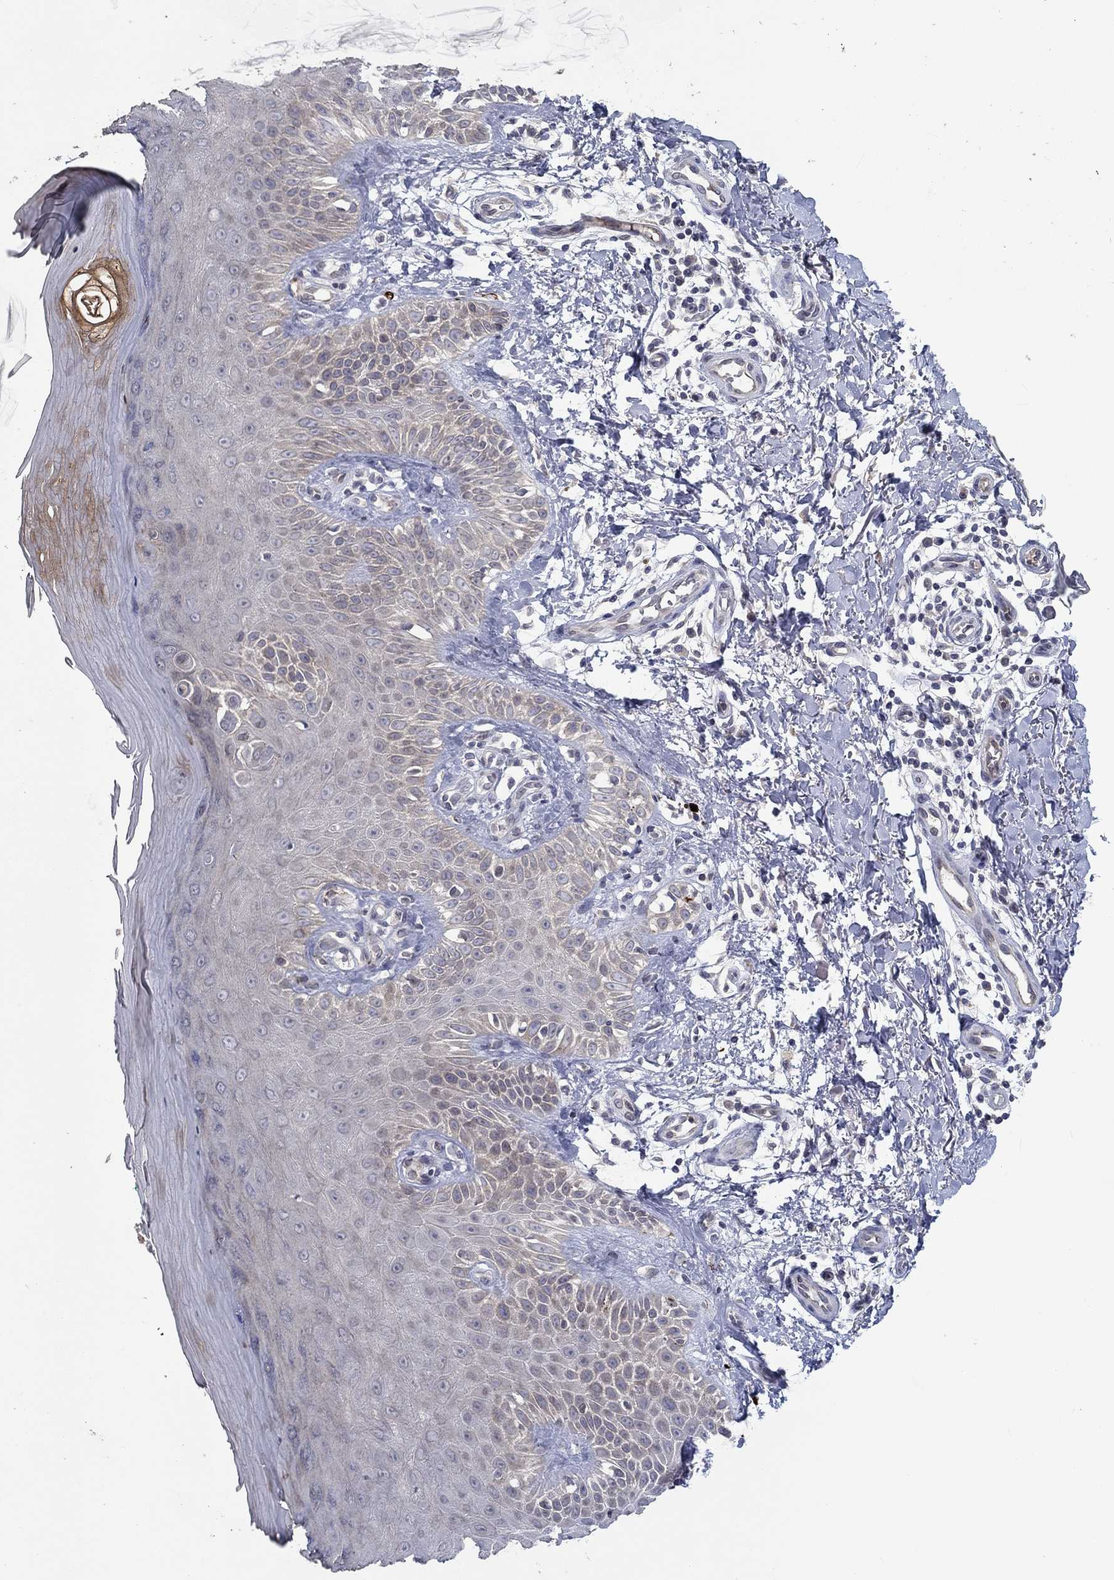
{"staining": {"intensity": "negative", "quantity": "none", "location": "none"}, "tissue": "skin", "cell_type": "Fibroblasts", "image_type": "normal", "snomed": [{"axis": "morphology", "description": "Normal tissue, NOS"}, {"axis": "morphology", "description": "Inflammation, NOS"}, {"axis": "morphology", "description": "Fibrosis, NOS"}, {"axis": "topography", "description": "Skin"}], "caption": "High power microscopy photomicrograph of an immunohistochemistry (IHC) histopathology image of unremarkable skin, revealing no significant expression in fibroblasts.", "gene": "CETN3", "patient": {"sex": "male", "age": 71}}